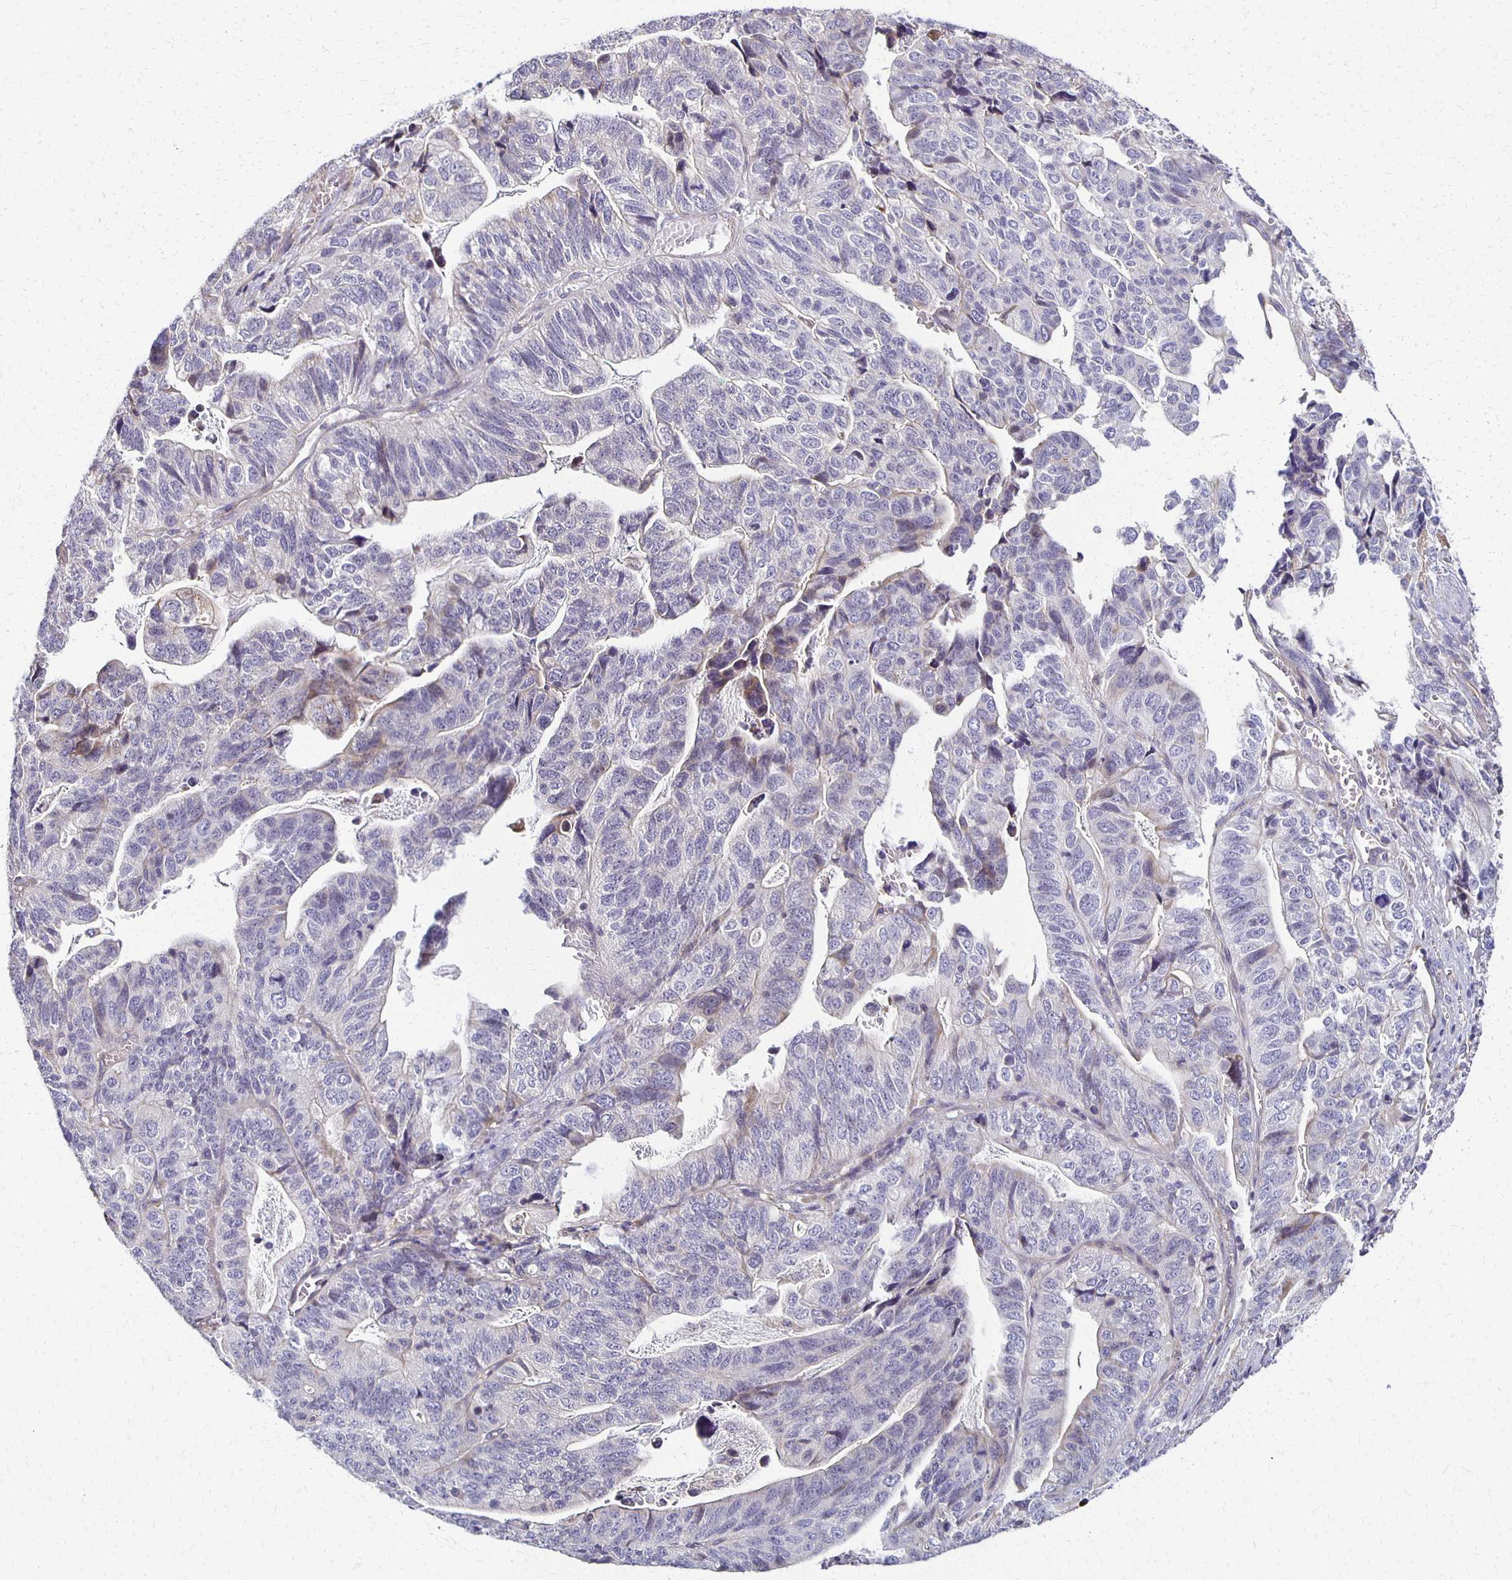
{"staining": {"intensity": "negative", "quantity": "none", "location": "none"}, "tissue": "stomach cancer", "cell_type": "Tumor cells", "image_type": "cancer", "snomed": [{"axis": "morphology", "description": "Adenocarcinoma, NOS"}, {"axis": "topography", "description": "Stomach, upper"}], "caption": "Image shows no significant protein positivity in tumor cells of stomach cancer (adenocarcinoma).", "gene": "GPX4", "patient": {"sex": "female", "age": 67}}